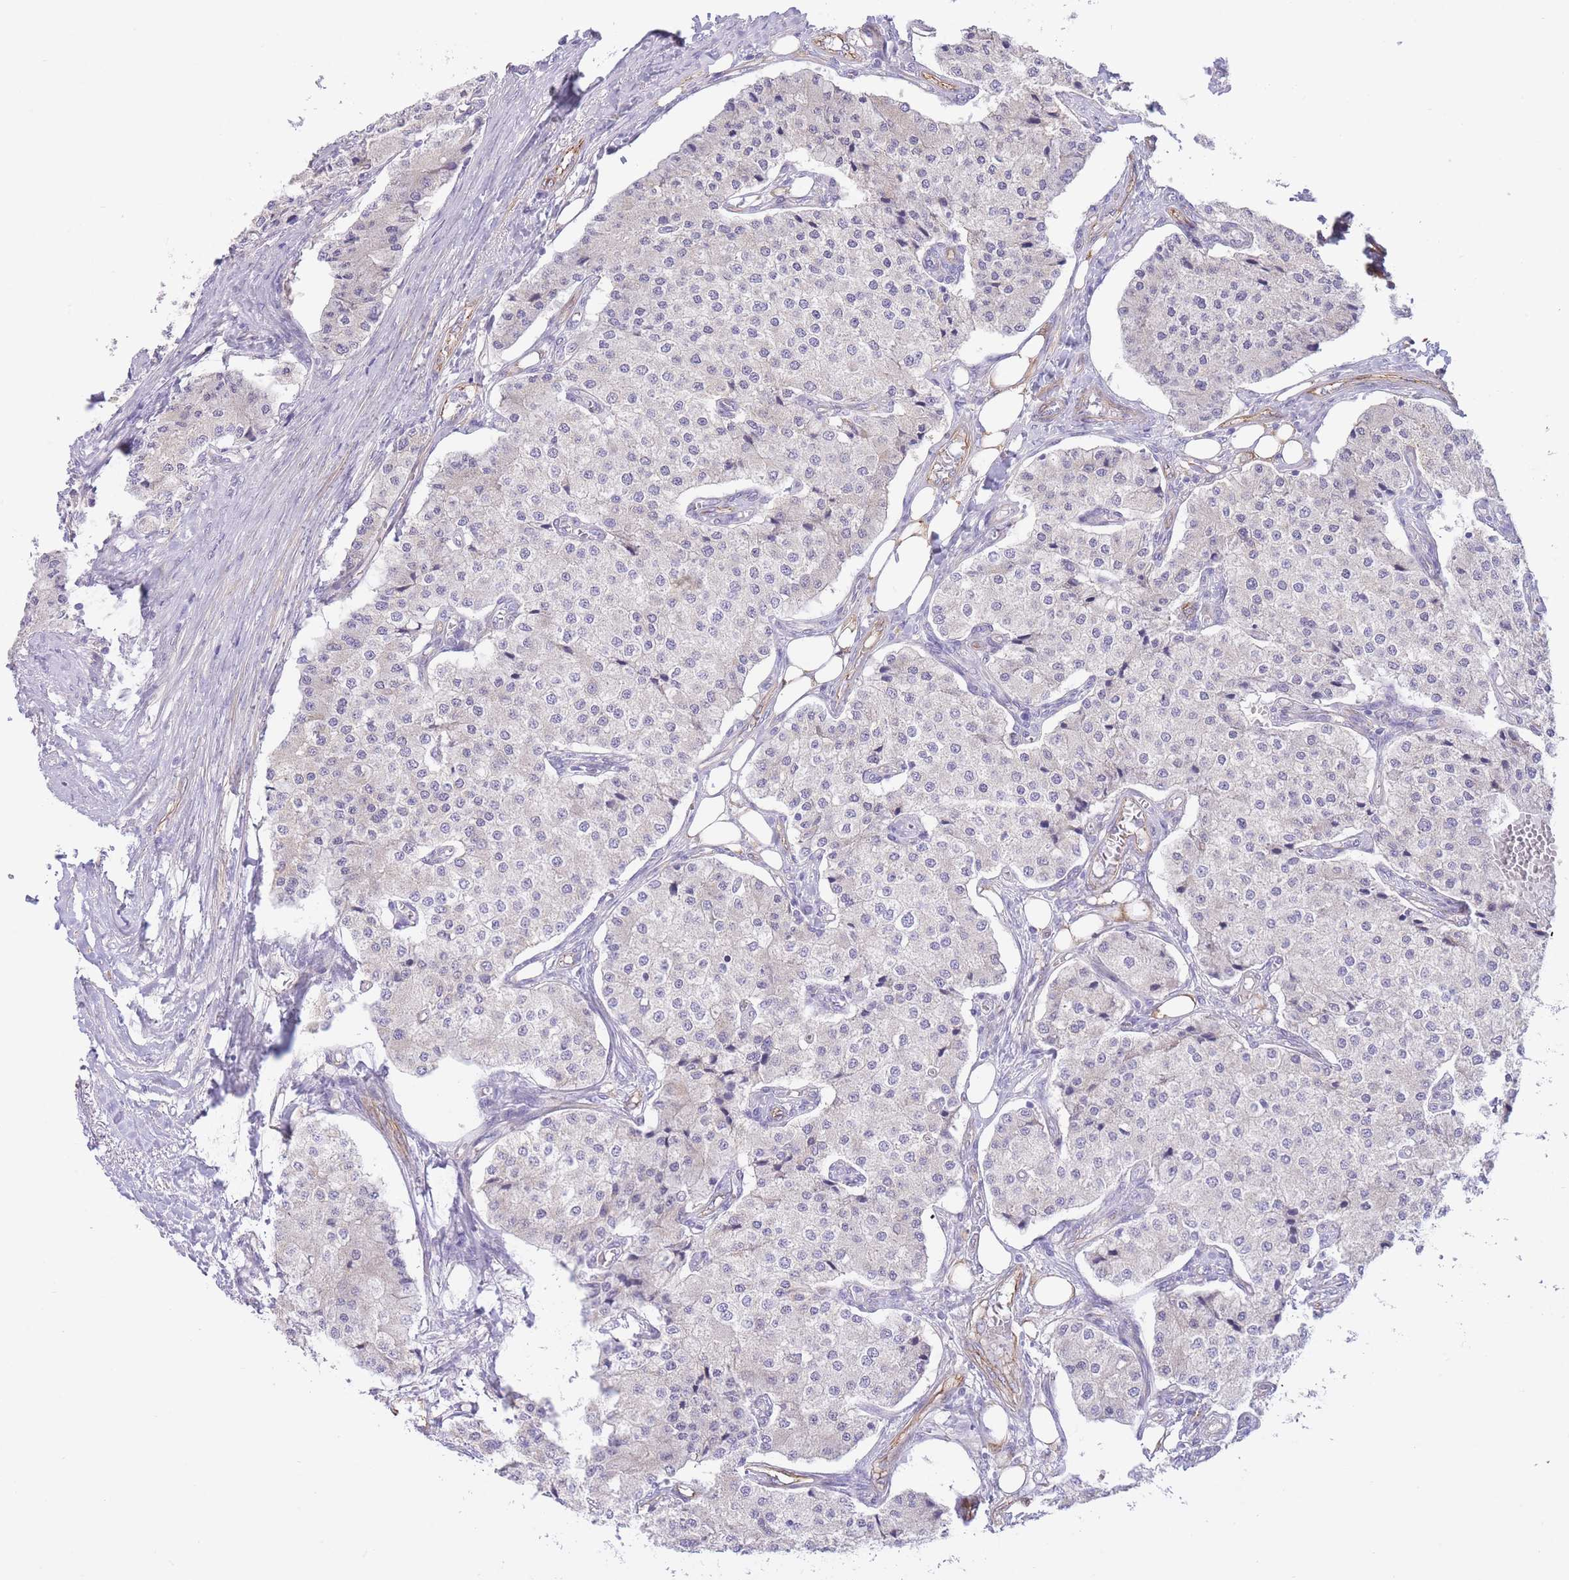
{"staining": {"intensity": "negative", "quantity": "none", "location": "none"}, "tissue": "carcinoid", "cell_type": "Tumor cells", "image_type": "cancer", "snomed": [{"axis": "morphology", "description": "Carcinoid, malignant, NOS"}, {"axis": "topography", "description": "Colon"}], "caption": "Image shows no protein expression in tumor cells of malignant carcinoid tissue.", "gene": "PGM1", "patient": {"sex": "female", "age": 52}}